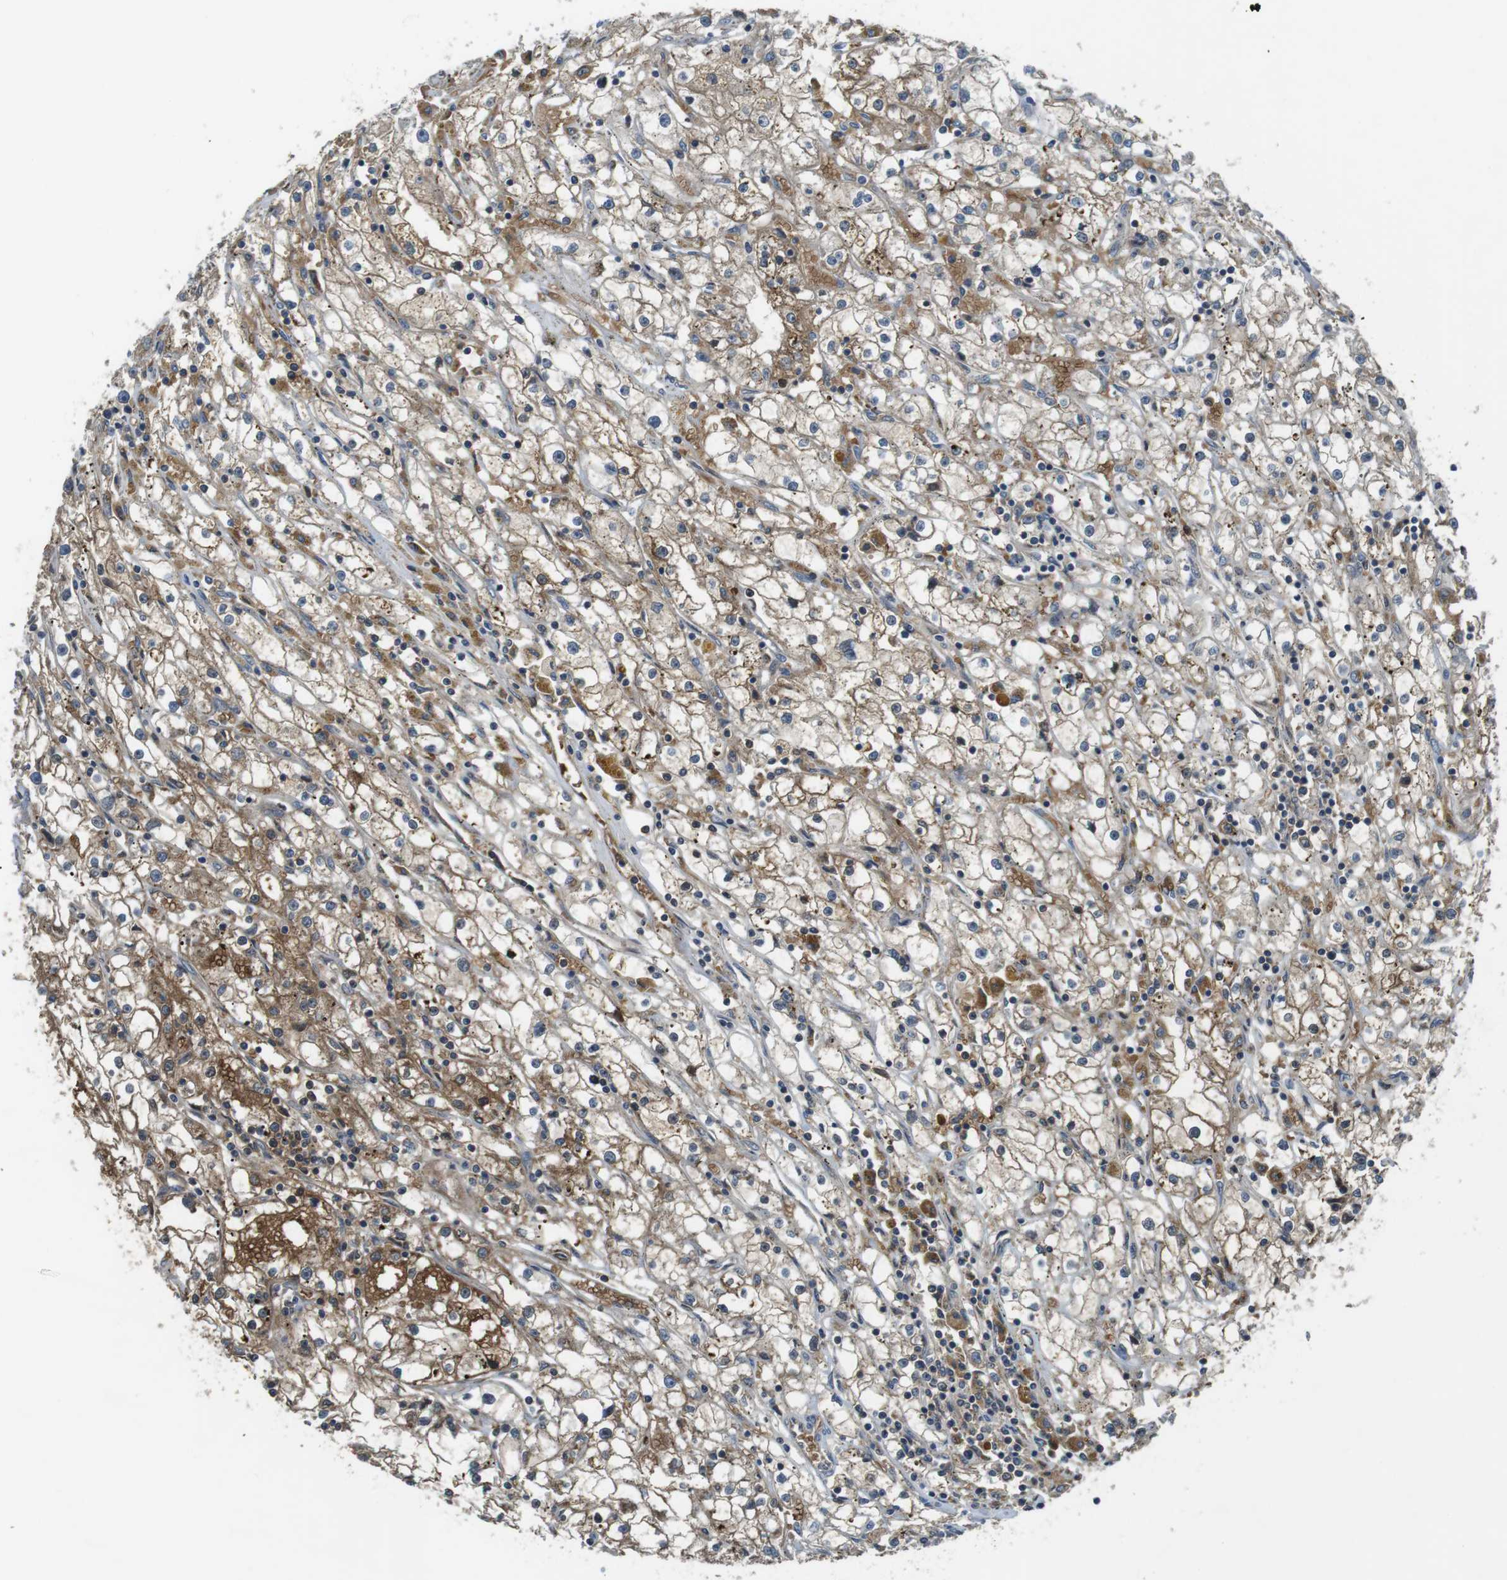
{"staining": {"intensity": "moderate", "quantity": ">75%", "location": "cytoplasmic/membranous"}, "tissue": "renal cancer", "cell_type": "Tumor cells", "image_type": "cancer", "snomed": [{"axis": "morphology", "description": "Adenocarcinoma, NOS"}, {"axis": "topography", "description": "Kidney"}], "caption": "Renal cancer tissue shows moderate cytoplasmic/membranous positivity in approximately >75% of tumor cells (Brightfield microscopy of DAB IHC at high magnification).", "gene": "LRRC3B", "patient": {"sex": "male", "age": 56}}